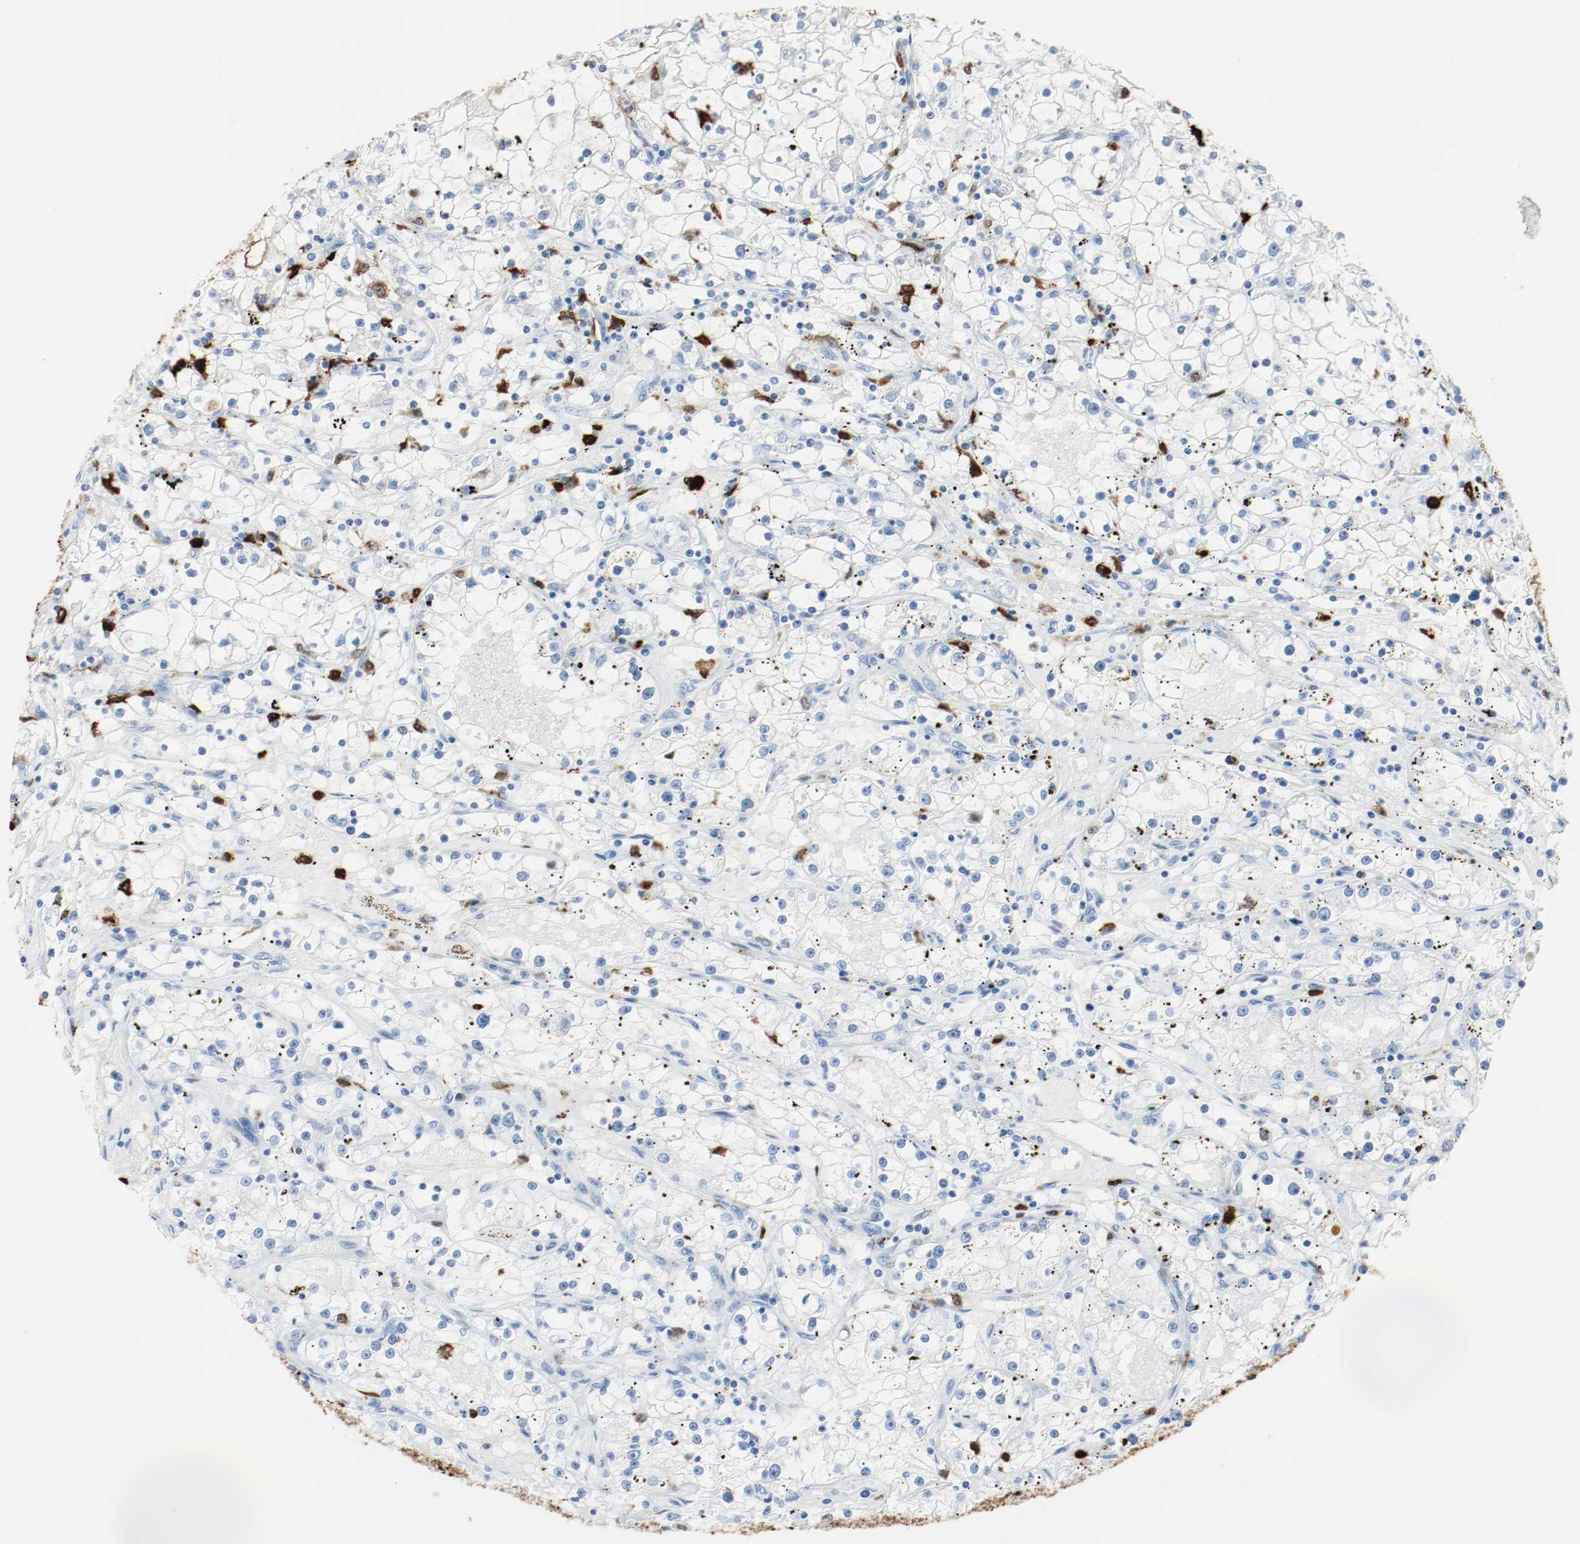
{"staining": {"intensity": "negative", "quantity": "none", "location": "none"}, "tissue": "renal cancer", "cell_type": "Tumor cells", "image_type": "cancer", "snomed": [{"axis": "morphology", "description": "Adenocarcinoma, NOS"}, {"axis": "topography", "description": "Kidney"}], "caption": "This image is of renal cancer stained with immunohistochemistry to label a protein in brown with the nuclei are counter-stained blue. There is no positivity in tumor cells.", "gene": "S100A9", "patient": {"sex": "male", "age": 56}}